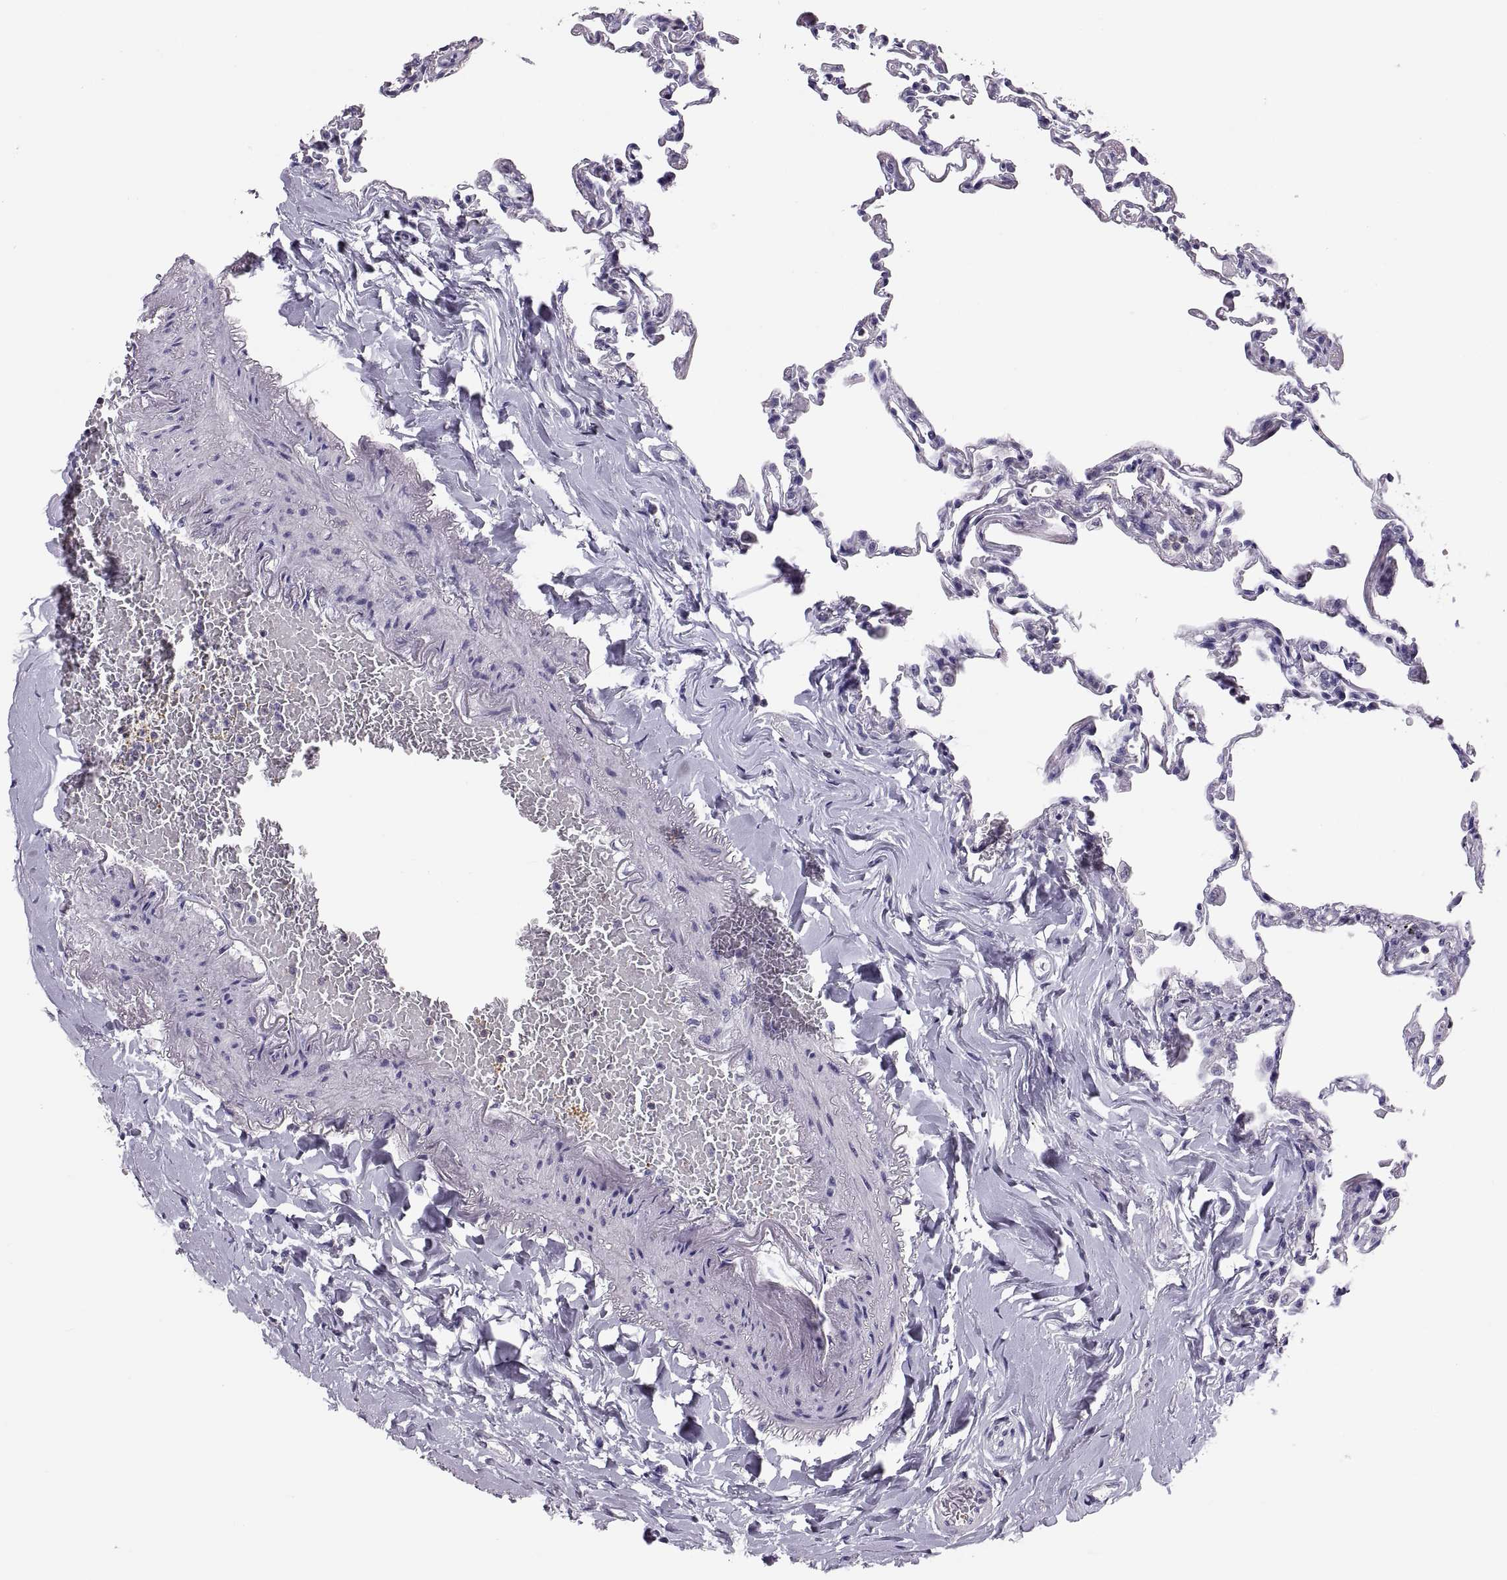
{"staining": {"intensity": "negative", "quantity": "none", "location": "none"}, "tissue": "lung", "cell_type": "Alveolar cells", "image_type": "normal", "snomed": [{"axis": "morphology", "description": "Normal tissue, NOS"}, {"axis": "topography", "description": "Lung"}], "caption": "Immunohistochemical staining of benign human lung shows no significant positivity in alveolar cells.", "gene": "TTC21A", "patient": {"sex": "female", "age": 57}}